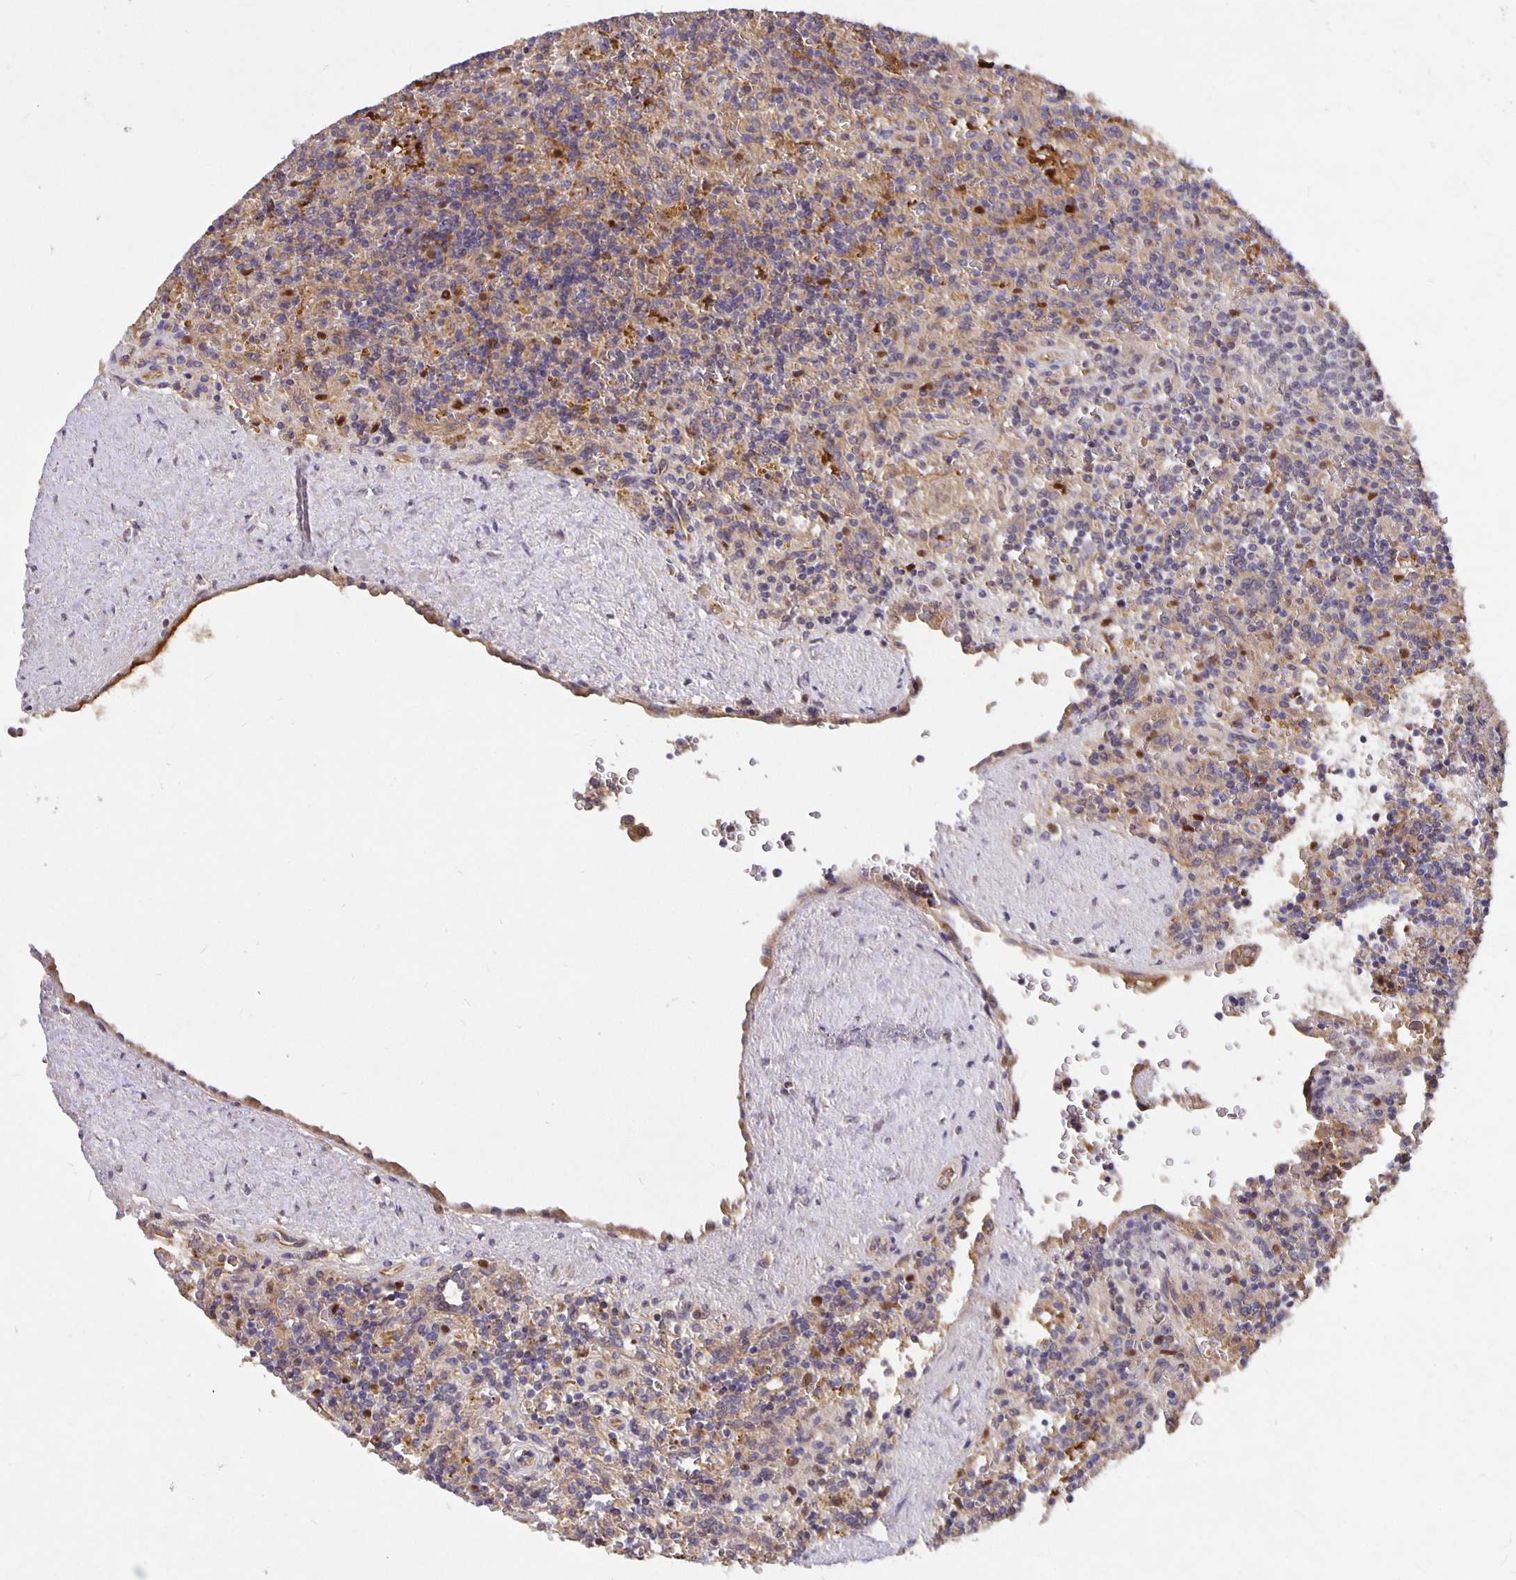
{"staining": {"intensity": "negative", "quantity": "none", "location": "none"}, "tissue": "lymphoma", "cell_type": "Tumor cells", "image_type": "cancer", "snomed": [{"axis": "morphology", "description": "Malignant lymphoma, non-Hodgkin's type, Low grade"}, {"axis": "topography", "description": "Spleen"}], "caption": "Lymphoma stained for a protein using immunohistochemistry (IHC) shows no expression tumor cells.", "gene": "NOG", "patient": {"sex": "male", "age": 67}}